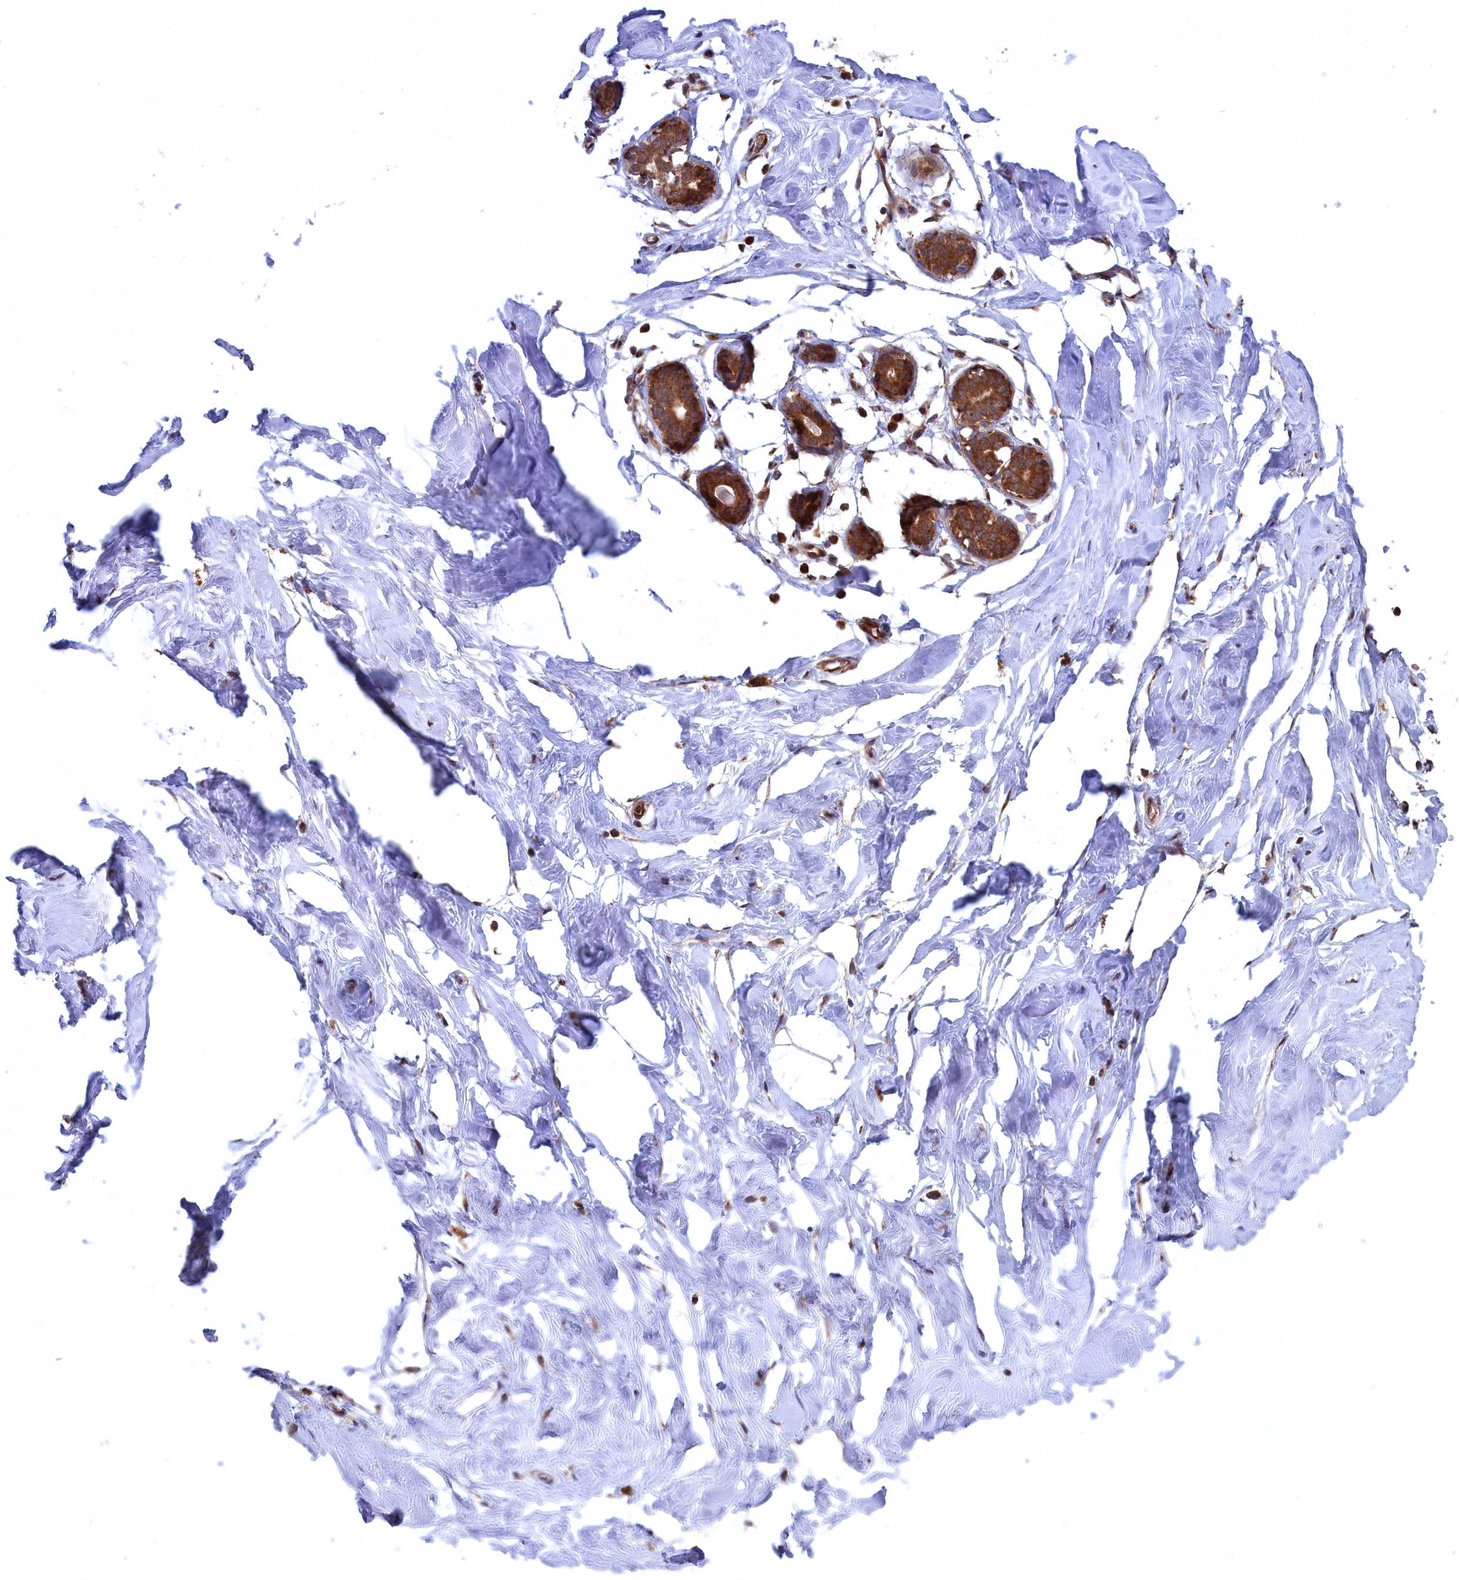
{"staining": {"intensity": "moderate", "quantity": ">75%", "location": "cytoplasmic/membranous"}, "tissue": "breast", "cell_type": "Adipocytes", "image_type": "normal", "snomed": [{"axis": "morphology", "description": "Normal tissue, NOS"}, {"axis": "morphology", "description": "Adenoma, NOS"}, {"axis": "topography", "description": "Breast"}], "caption": "Protein staining of normal breast displays moderate cytoplasmic/membranous positivity in approximately >75% of adipocytes.", "gene": "PLA2G4C", "patient": {"sex": "female", "age": 23}}